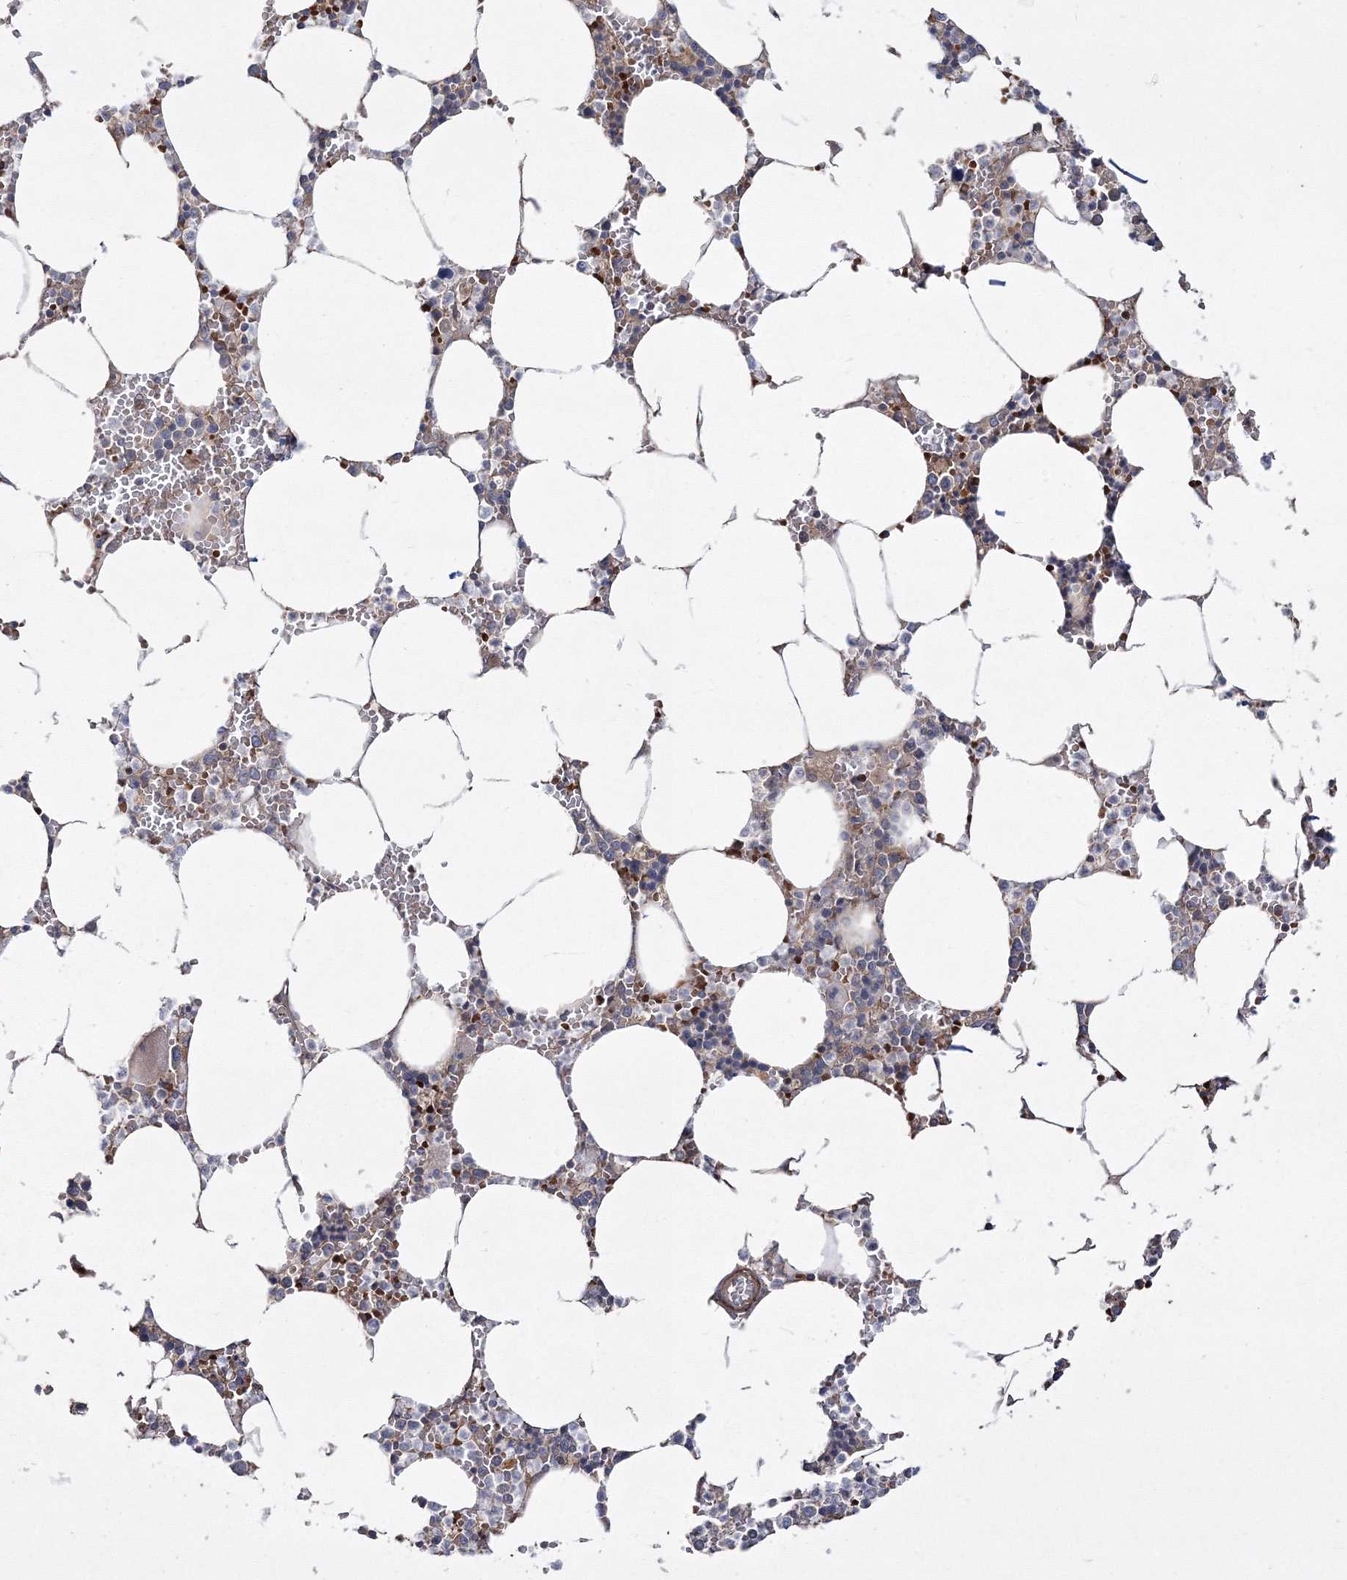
{"staining": {"intensity": "weak", "quantity": "<25%", "location": "cytoplasmic/membranous"}, "tissue": "bone marrow", "cell_type": "Hematopoietic cells", "image_type": "normal", "snomed": [{"axis": "morphology", "description": "Normal tissue, NOS"}, {"axis": "topography", "description": "Bone marrow"}], "caption": "Hematopoietic cells show no significant staining in unremarkable bone marrow.", "gene": "ZSWIM6", "patient": {"sex": "male", "age": 70}}